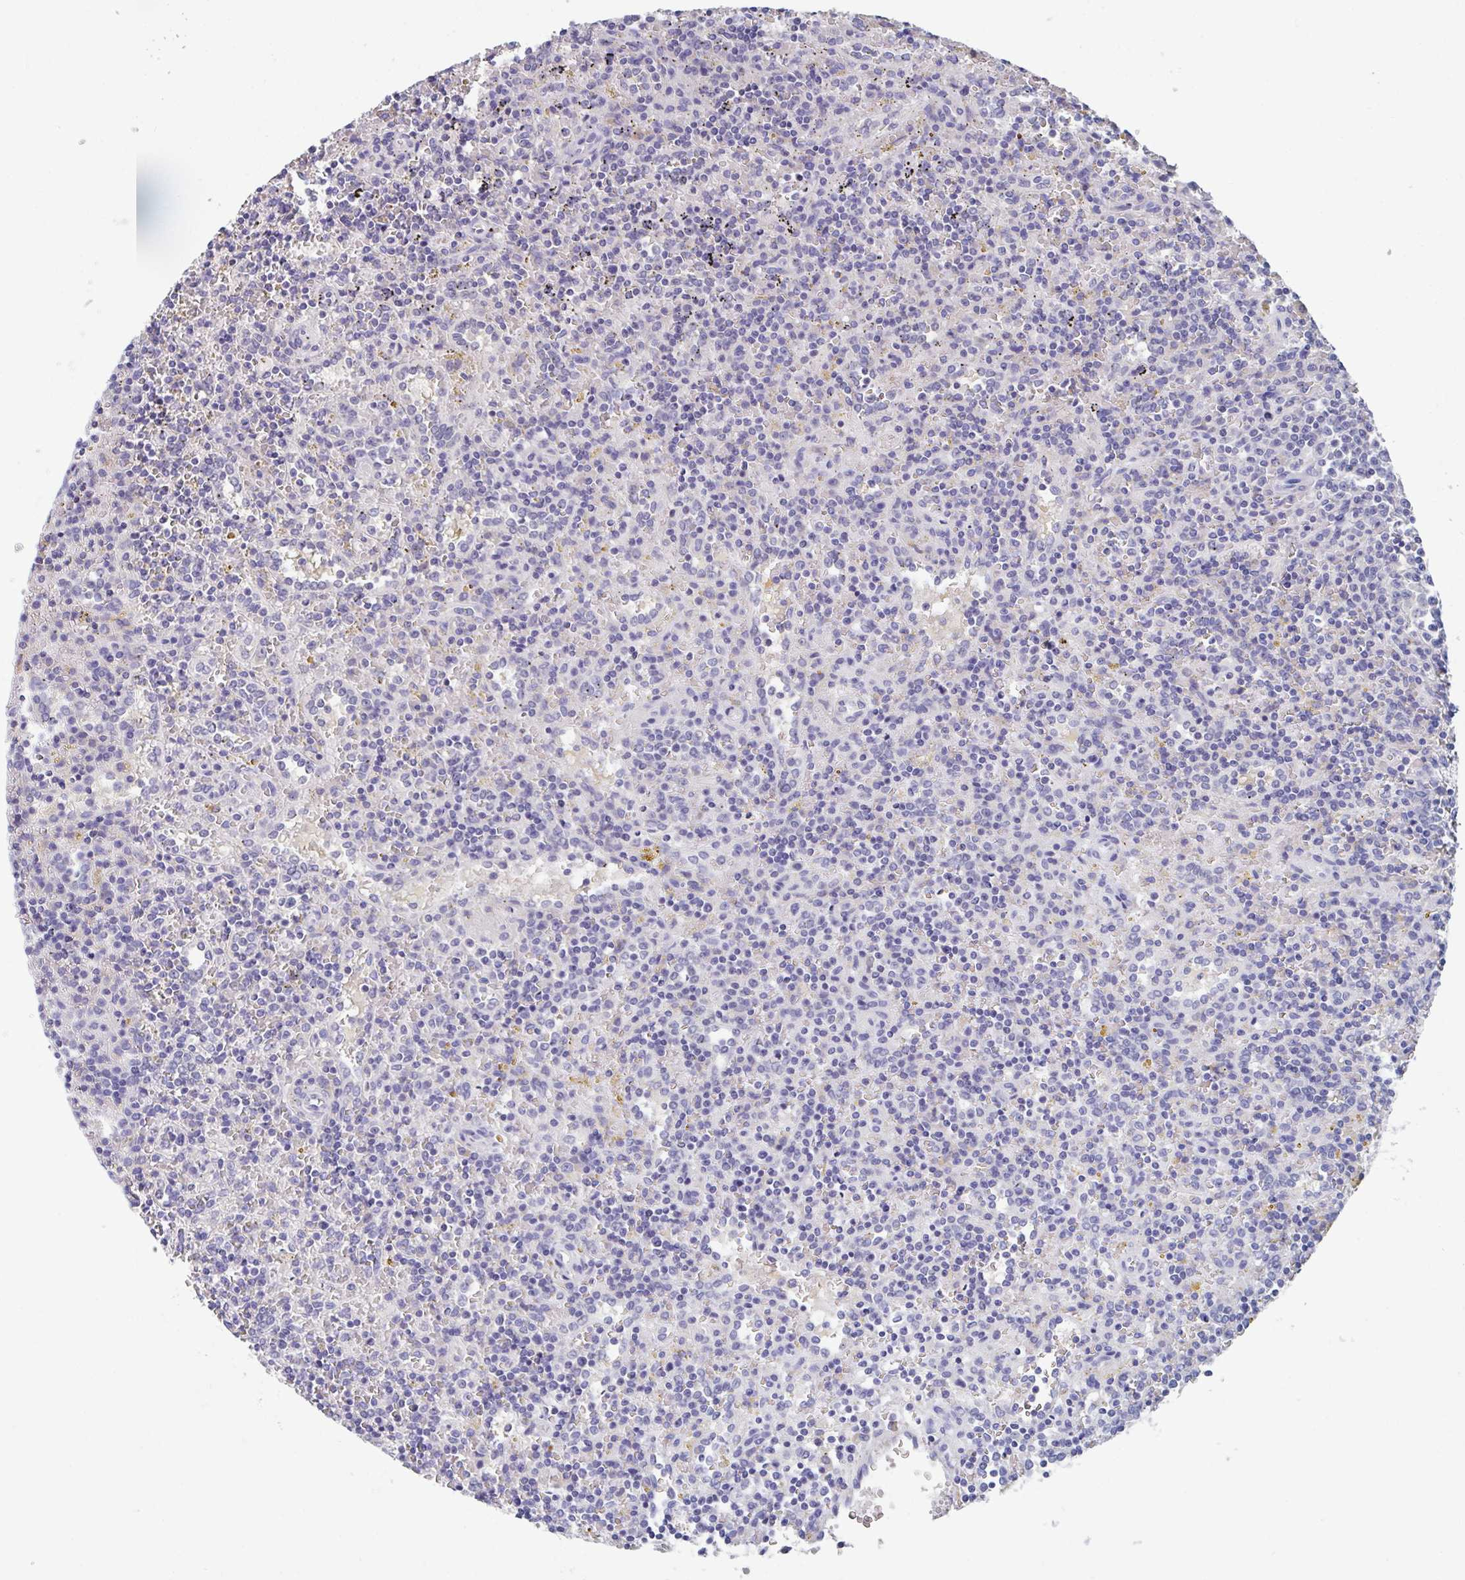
{"staining": {"intensity": "negative", "quantity": "none", "location": "none"}, "tissue": "lymphoma", "cell_type": "Tumor cells", "image_type": "cancer", "snomed": [{"axis": "morphology", "description": "Malignant lymphoma, non-Hodgkin's type, Low grade"}, {"axis": "topography", "description": "Spleen"}], "caption": "Tumor cells are negative for brown protein staining in lymphoma.", "gene": "LRRC58", "patient": {"sex": "male", "age": 67}}